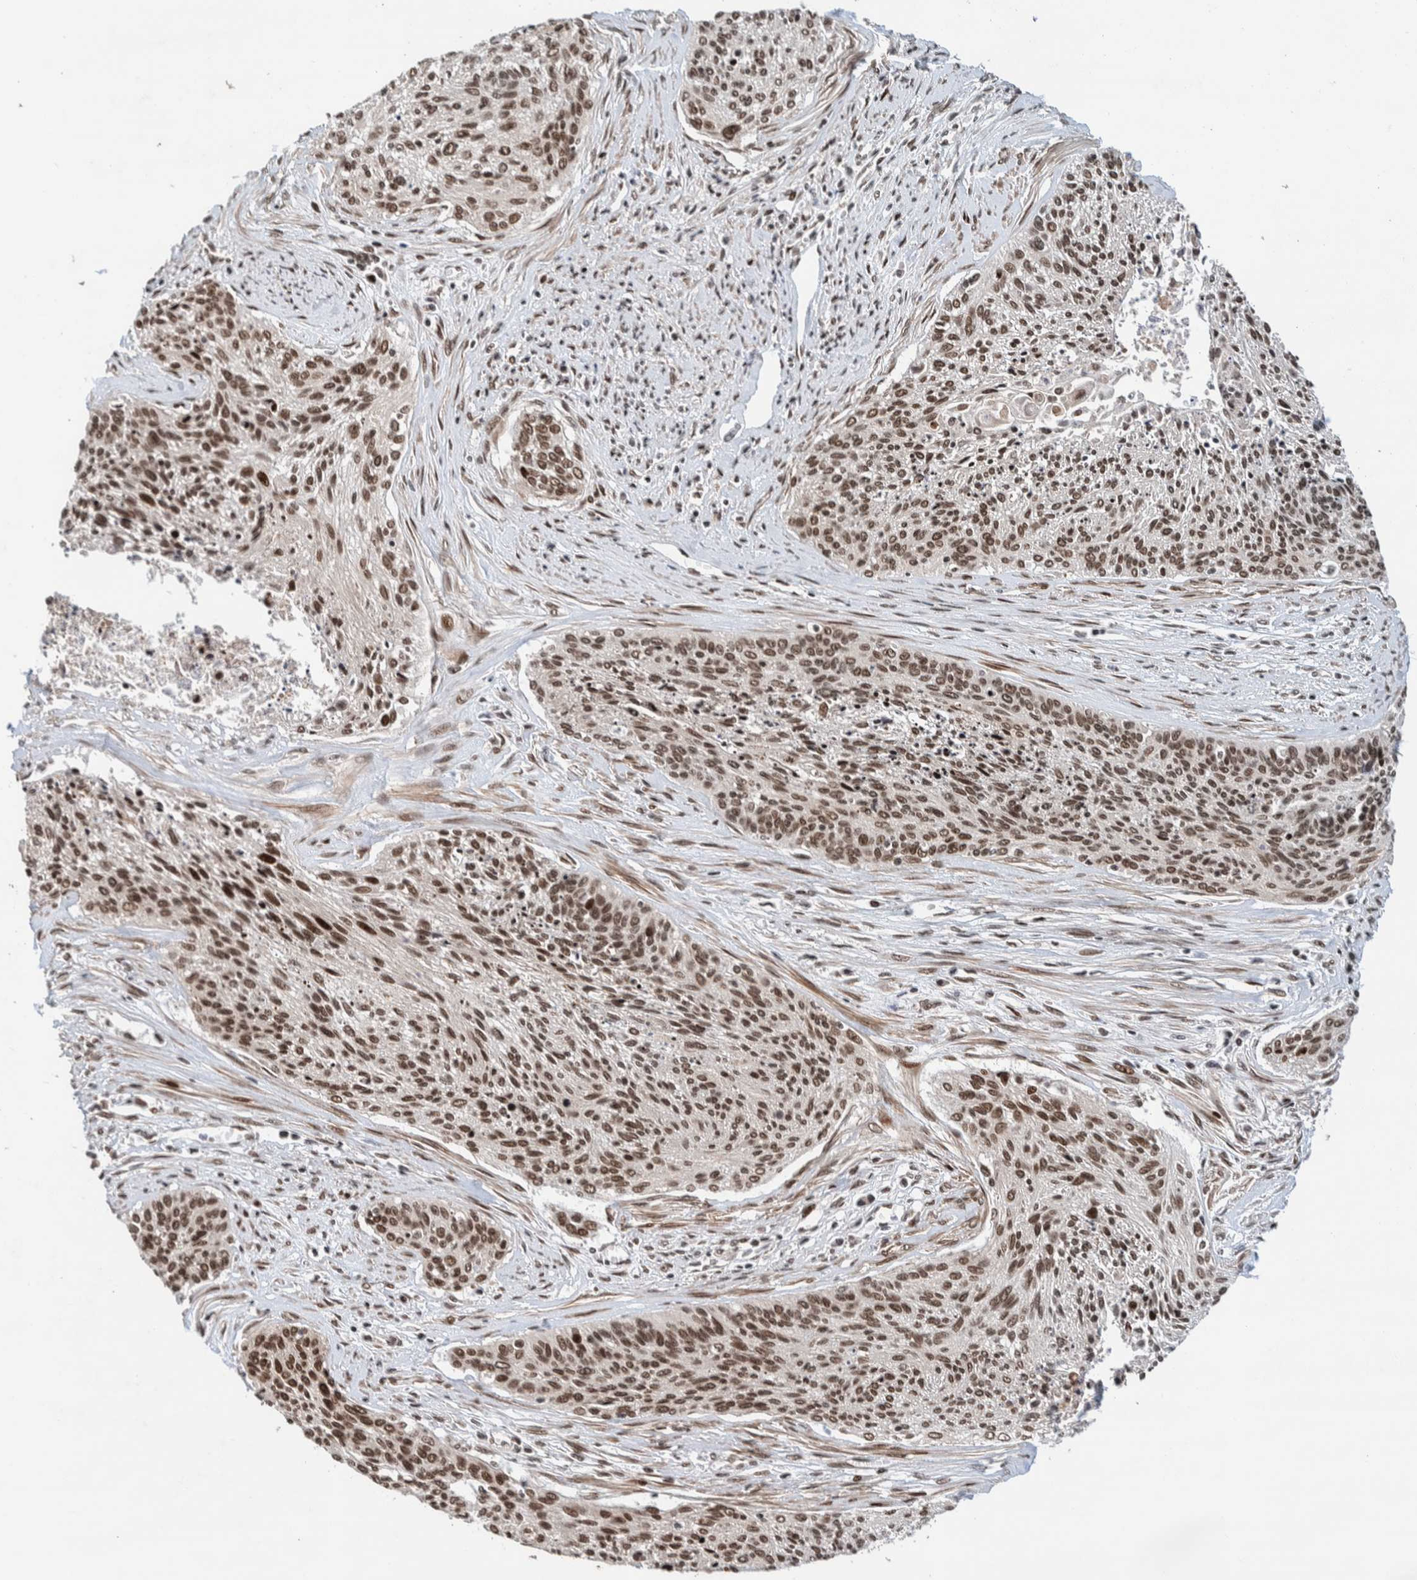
{"staining": {"intensity": "moderate", "quantity": ">75%", "location": "nuclear"}, "tissue": "cervical cancer", "cell_type": "Tumor cells", "image_type": "cancer", "snomed": [{"axis": "morphology", "description": "Squamous cell carcinoma, NOS"}, {"axis": "topography", "description": "Cervix"}], "caption": "IHC staining of cervical cancer, which exhibits medium levels of moderate nuclear expression in about >75% of tumor cells indicating moderate nuclear protein positivity. The staining was performed using DAB (3,3'-diaminobenzidine) (brown) for protein detection and nuclei were counterstained in hematoxylin (blue).", "gene": "CHD4", "patient": {"sex": "female", "age": 55}}